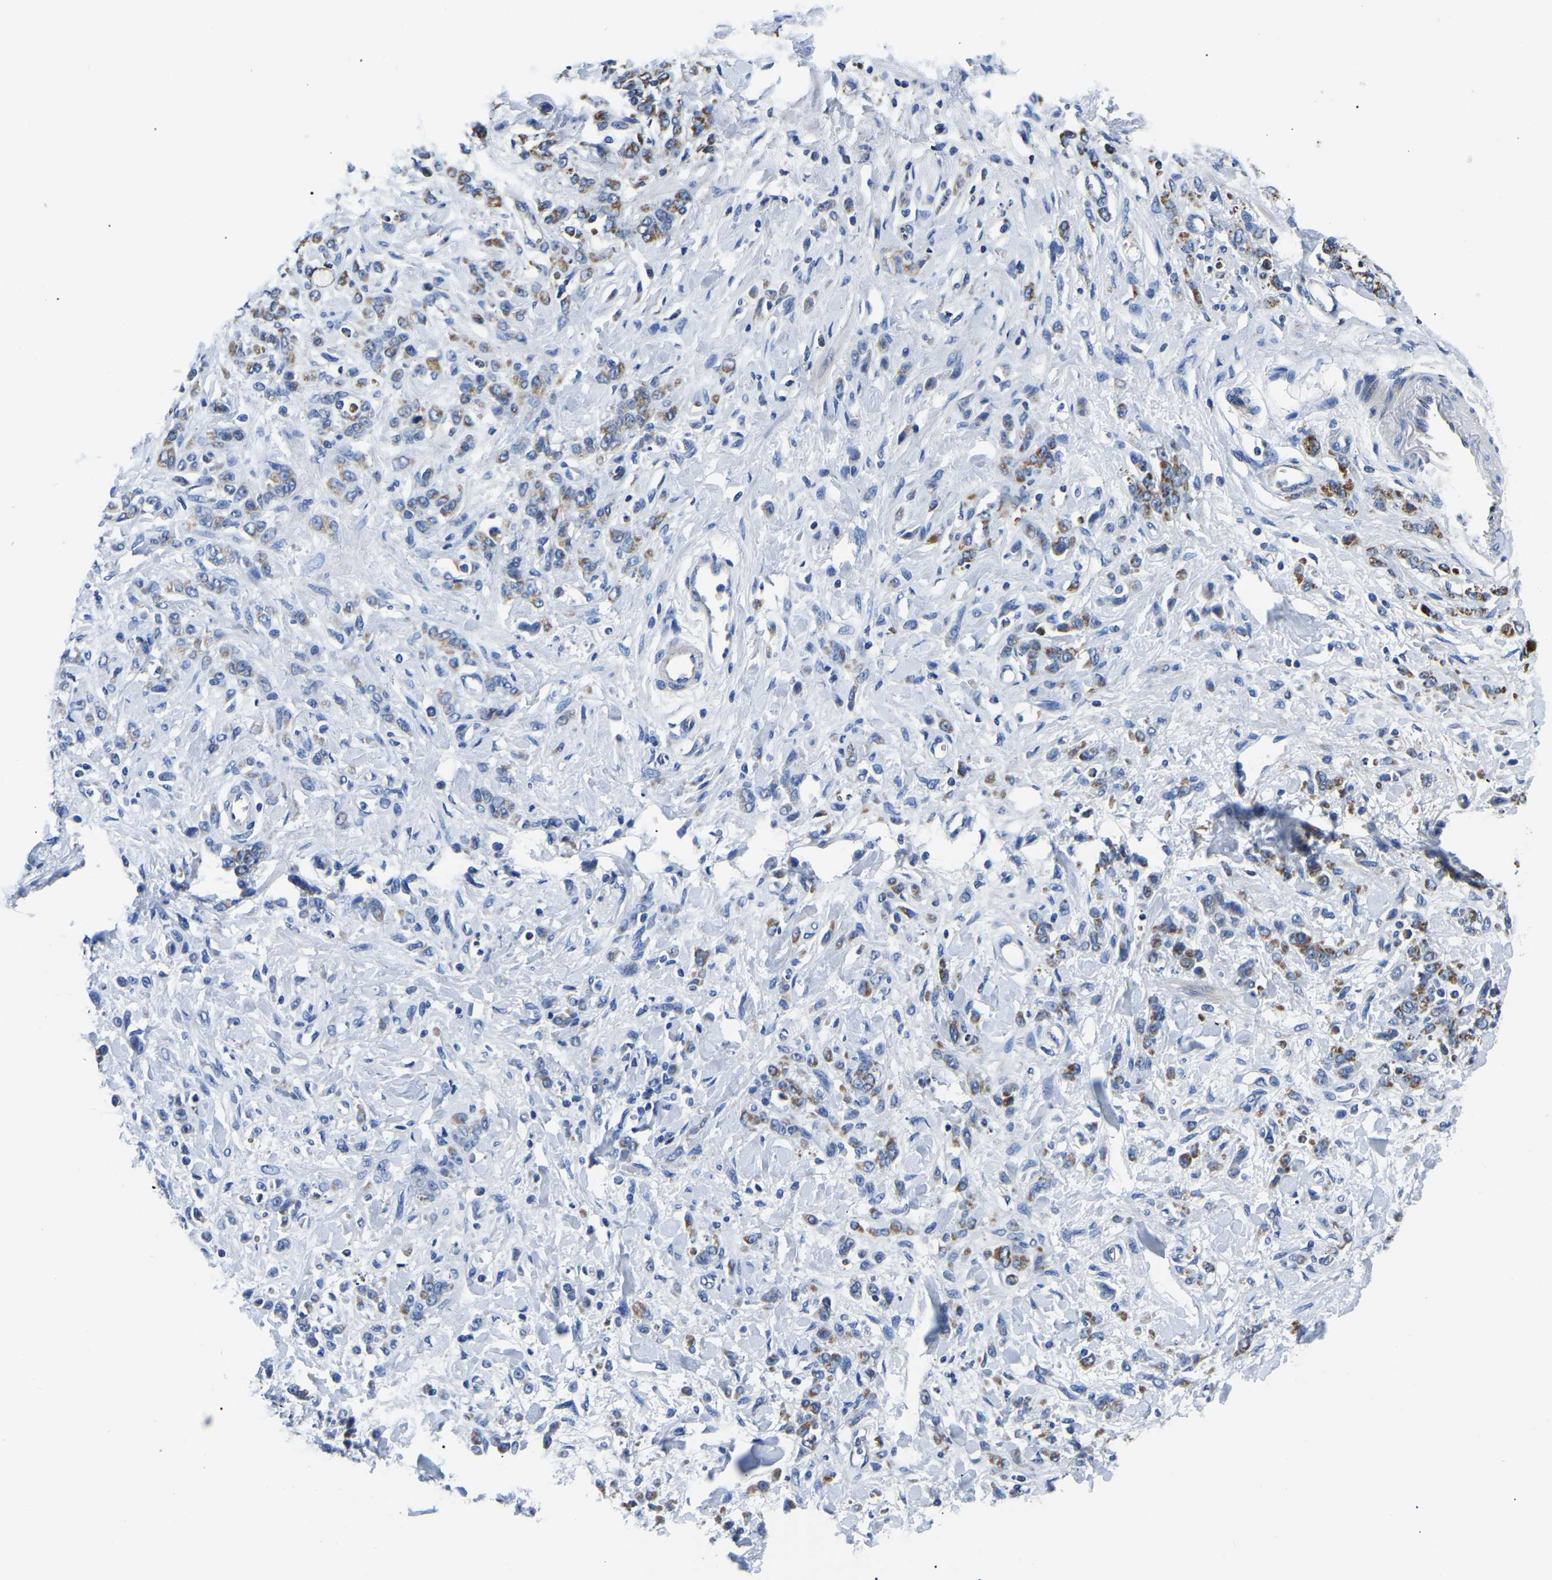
{"staining": {"intensity": "moderate", "quantity": "25%-75%", "location": "cytoplasmic/membranous"}, "tissue": "stomach cancer", "cell_type": "Tumor cells", "image_type": "cancer", "snomed": [{"axis": "morphology", "description": "Normal tissue, NOS"}, {"axis": "morphology", "description": "Adenocarcinoma, NOS"}, {"axis": "topography", "description": "Stomach"}], "caption": "Immunohistochemistry (DAB) staining of stomach adenocarcinoma demonstrates moderate cytoplasmic/membranous protein expression in about 25%-75% of tumor cells.", "gene": "PPM1E", "patient": {"sex": "male", "age": 82}}